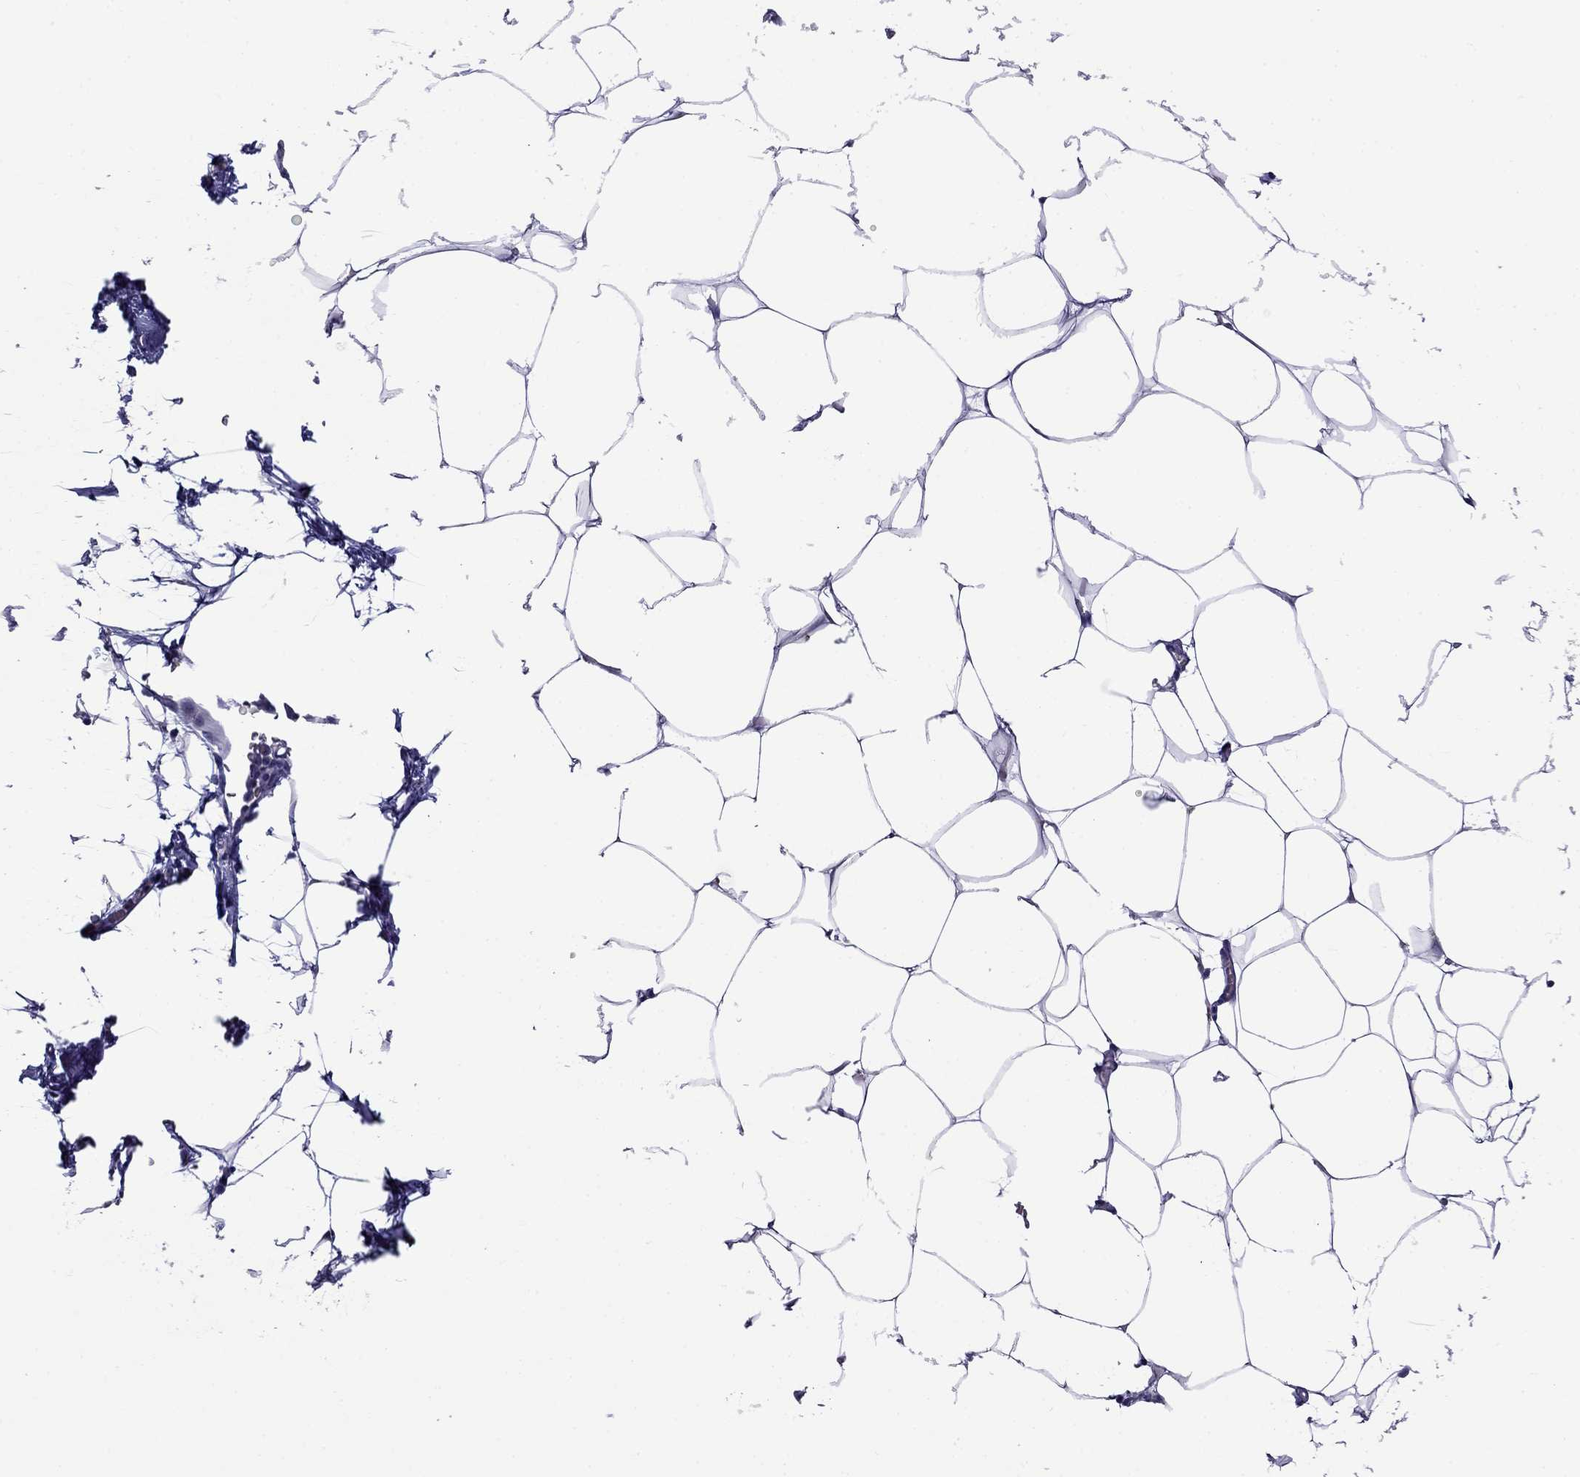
{"staining": {"intensity": "negative", "quantity": "none", "location": "none"}, "tissue": "adipose tissue", "cell_type": "Adipocytes", "image_type": "normal", "snomed": [{"axis": "morphology", "description": "Normal tissue, NOS"}, {"axis": "topography", "description": "Adipose tissue"}], "caption": "This image is of normal adipose tissue stained with immunohistochemistry (IHC) to label a protein in brown with the nuclei are counter-stained blue. There is no positivity in adipocytes.", "gene": "STAR", "patient": {"sex": "male", "age": 57}}